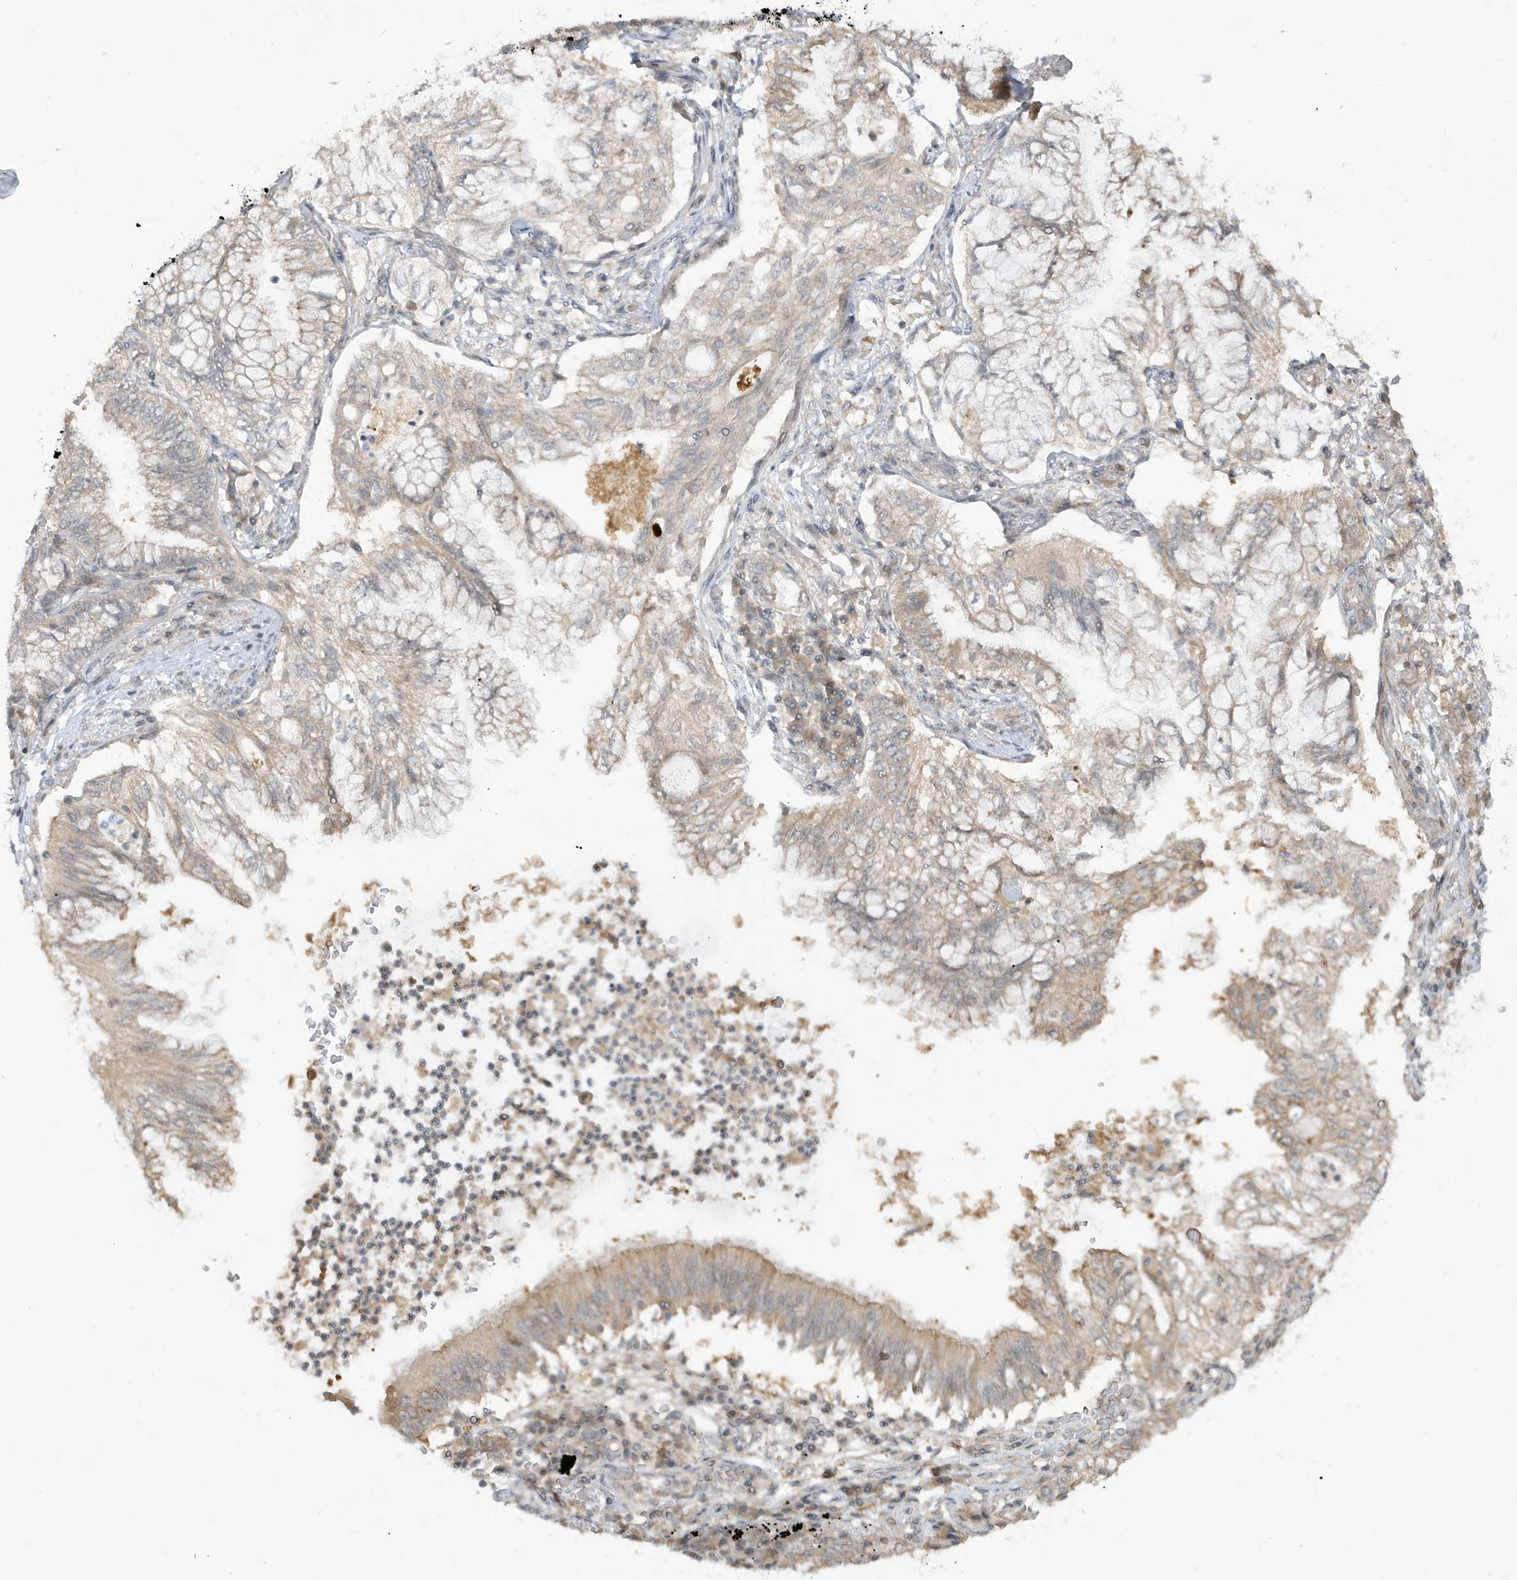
{"staining": {"intensity": "moderate", "quantity": "<25%", "location": "cytoplasmic/membranous"}, "tissue": "lung cancer", "cell_type": "Tumor cells", "image_type": "cancer", "snomed": [{"axis": "morphology", "description": "Adenocarcinoma, NOS"}, {"axis": "topography", "description": "Lung"}], "caption": "This is an image of immunohistochemistry staining of adenocarcinoma (lung), which shows moderate positivity in the cytoplasmic/membranous of tumor cells.", "gene": "PRRT3", "patient": {"sex": "female", "age": 70}}